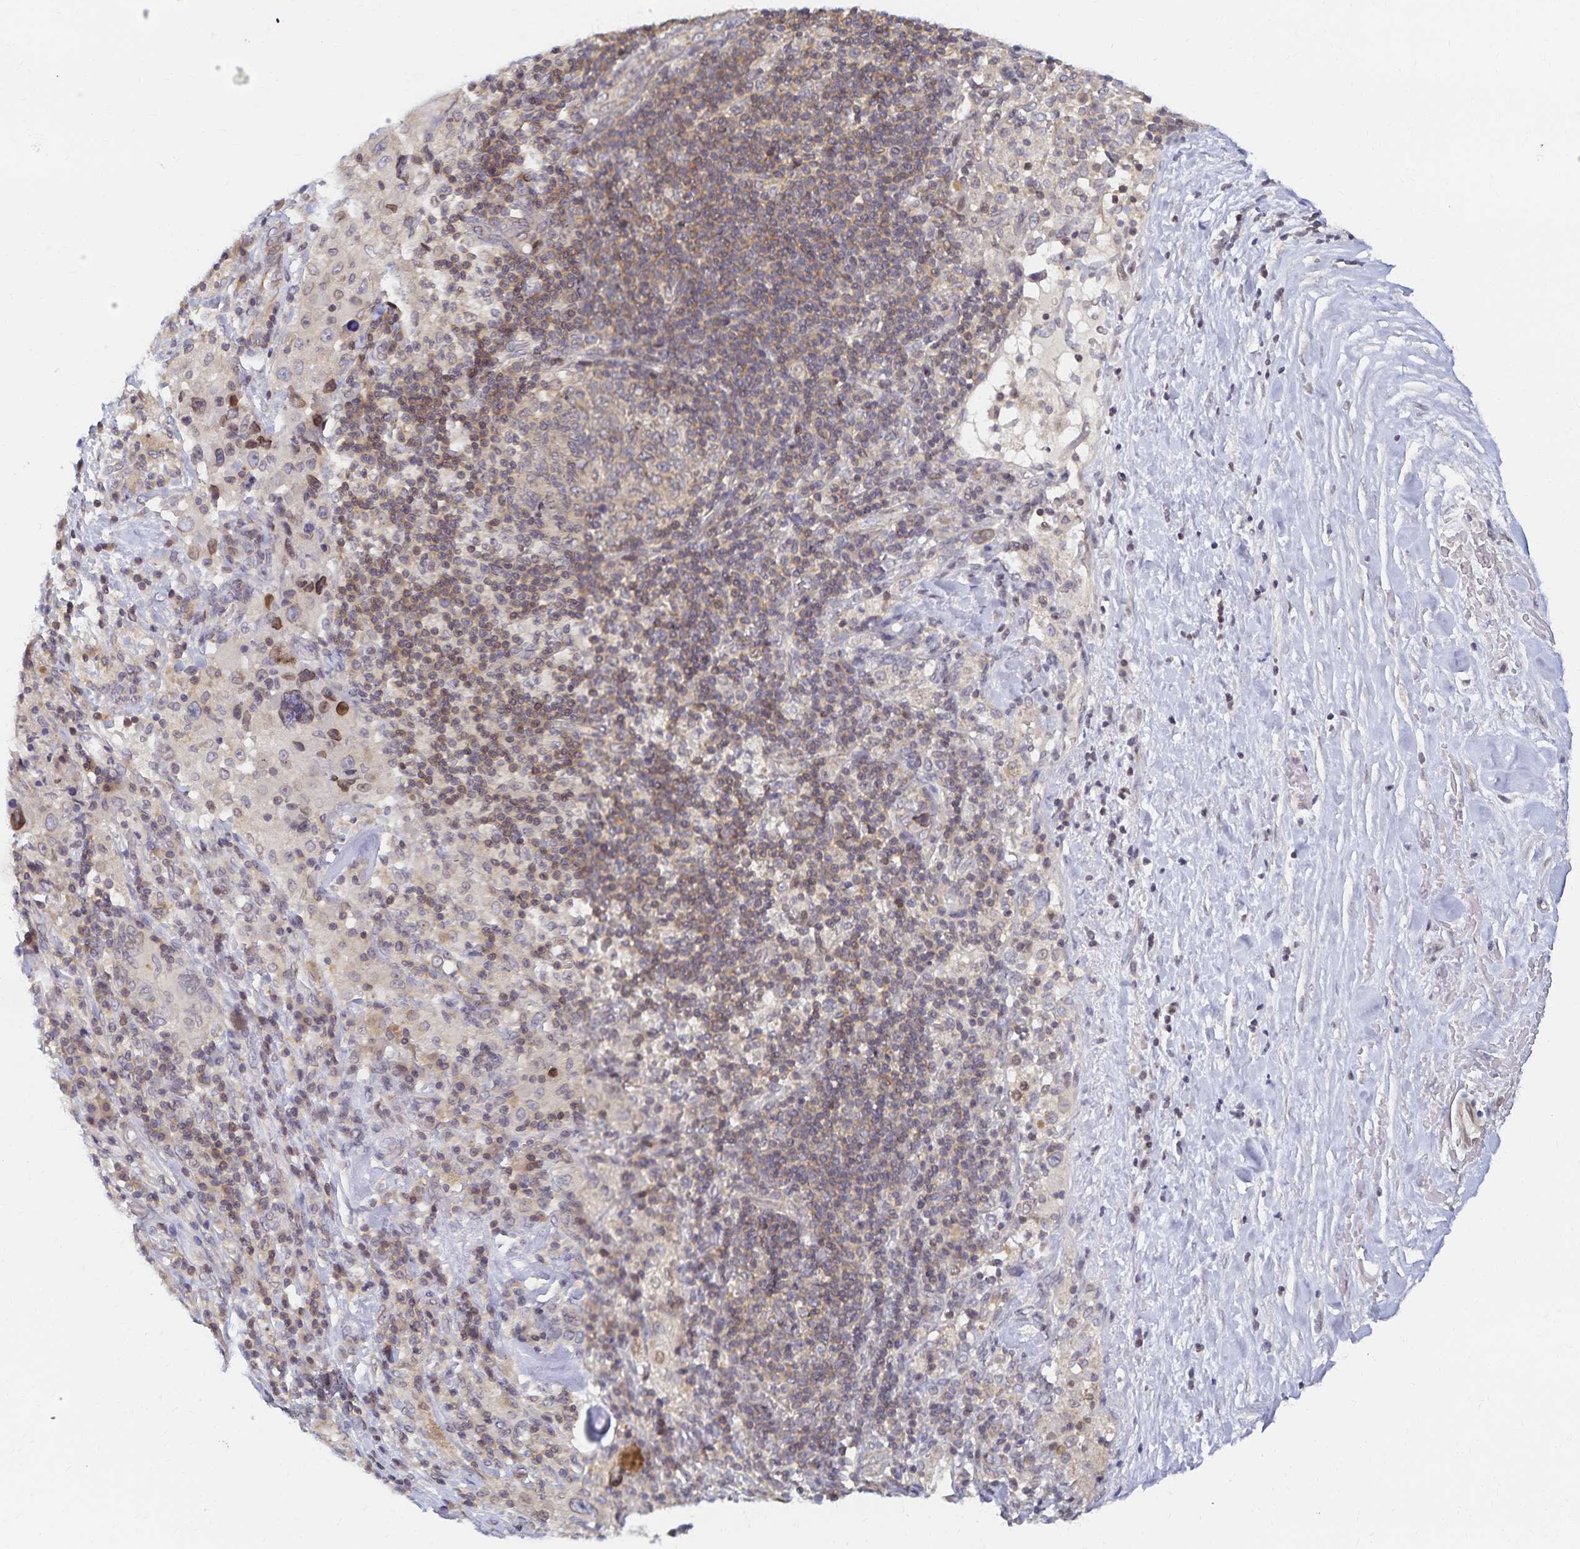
{"staining": {"intensity": "moderate", "quantity": "<25%", "location": "cytoplasmic/membranous,nuclear"}, "tissue": "melanoma", "cell_type": "Tumor cells", "image_type": "cancer", "snomed": [{"axis": "morphology", "description": "Malignant melanoma, Metastatic site"}, {"axis": "topography", "description": "Lymph node"}], "caption": "This is an image of immunohistochemistry staining of malignant melanoma (metastatic site), which shows moderate staining in the cytoplasmic/membranous and nuclear of tumor cells.", "gene": "RAB9B", "patient": {"sex": "male", "age": 62}}